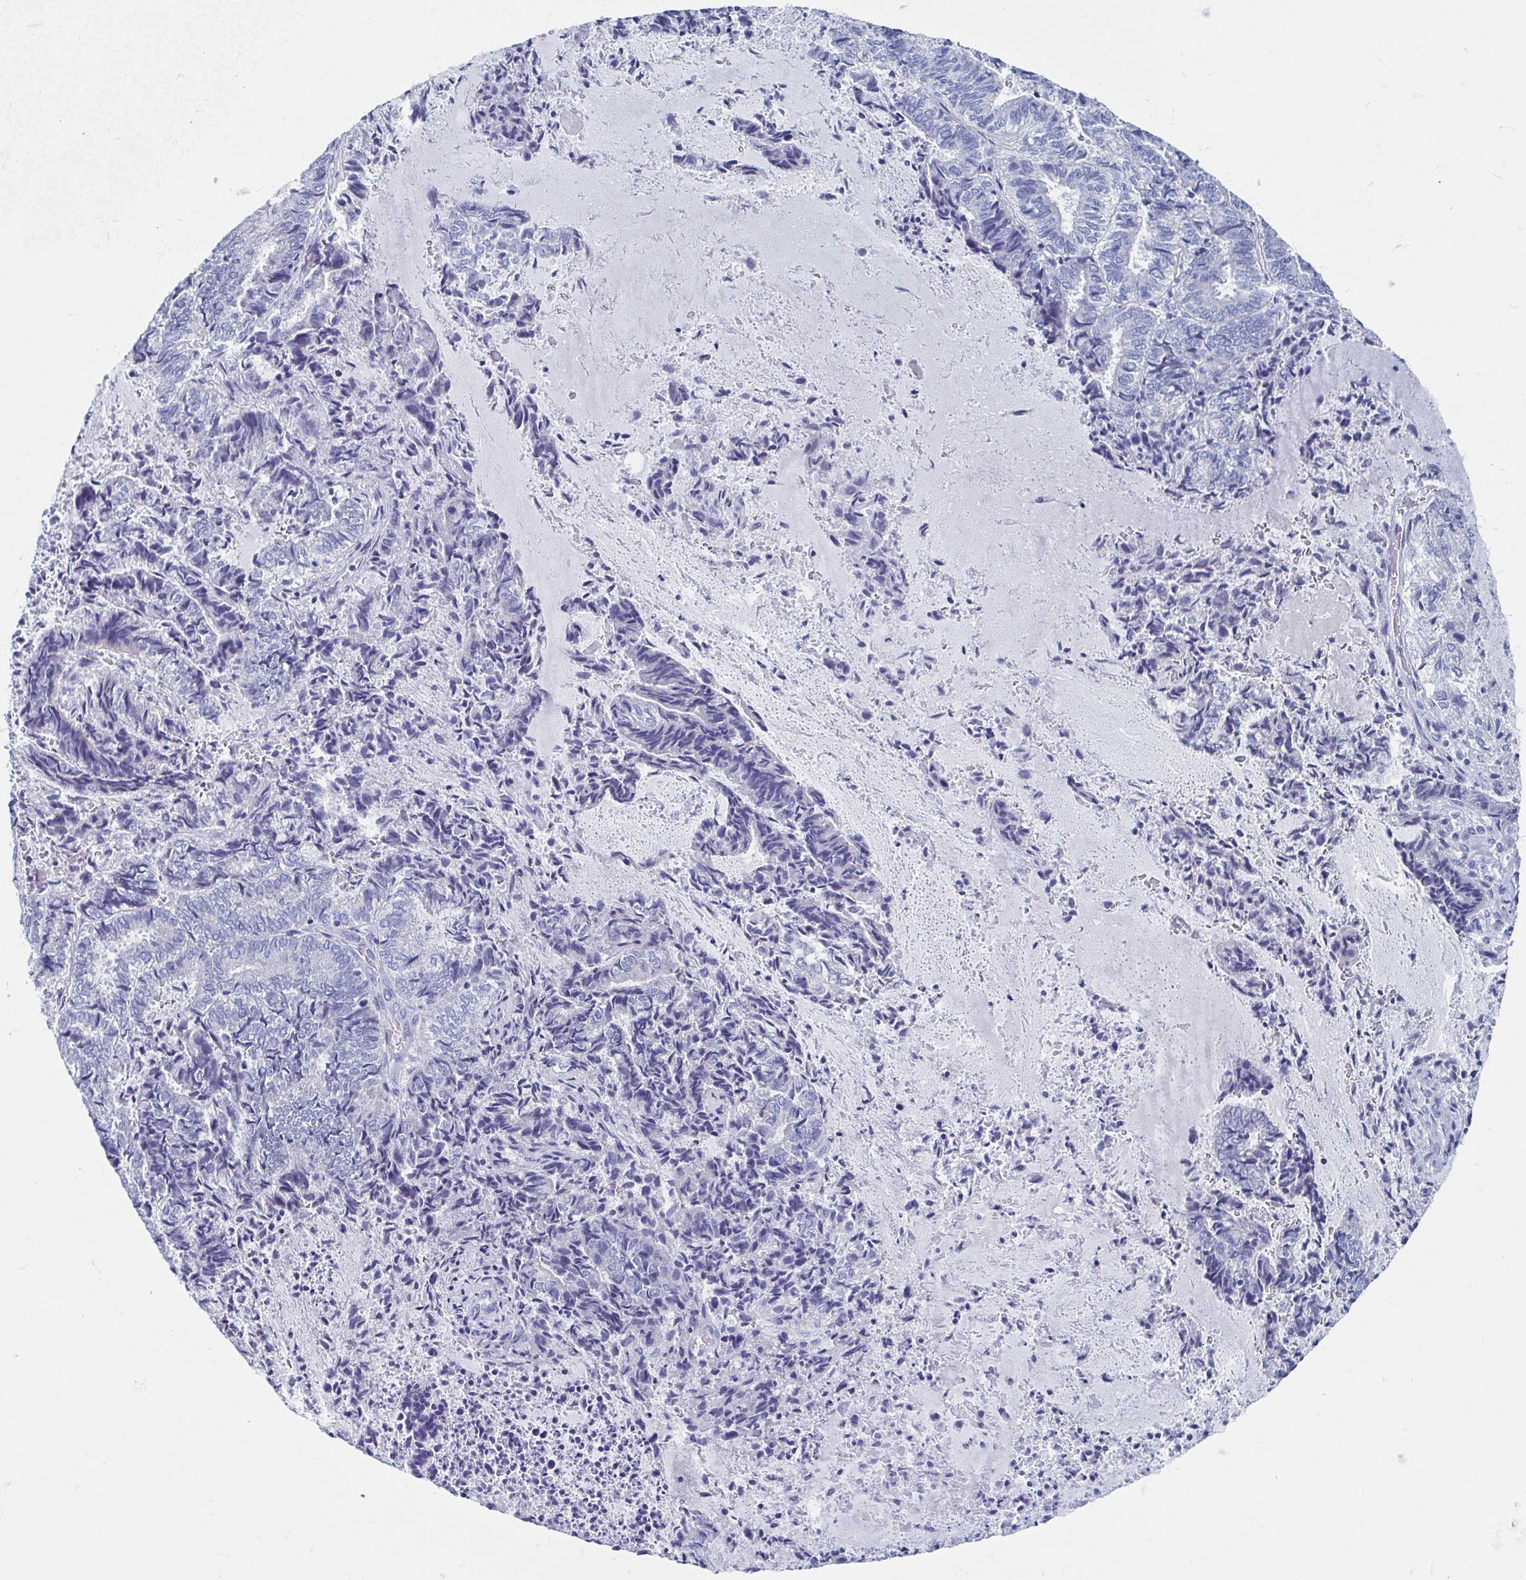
{"staining": {"intensity": "negative", "quantity": "none", "location": "none"}, "tissue": "endometrial cancer", "cell_type": "Tumor cells", "image_type": "cancer", "snomed": [{"axis": "morphology", "description": "Adenocarcinoma, NOS"}, {"axis": "topography", "description": "Endometrium"}], "caption": "Immunohistochemical staining of adenocarcinoma (endometrial) displays no significant expression in tumor cells.", "gene": "SHCBP1L", "patient": {"sex": "female", "age": 80}}